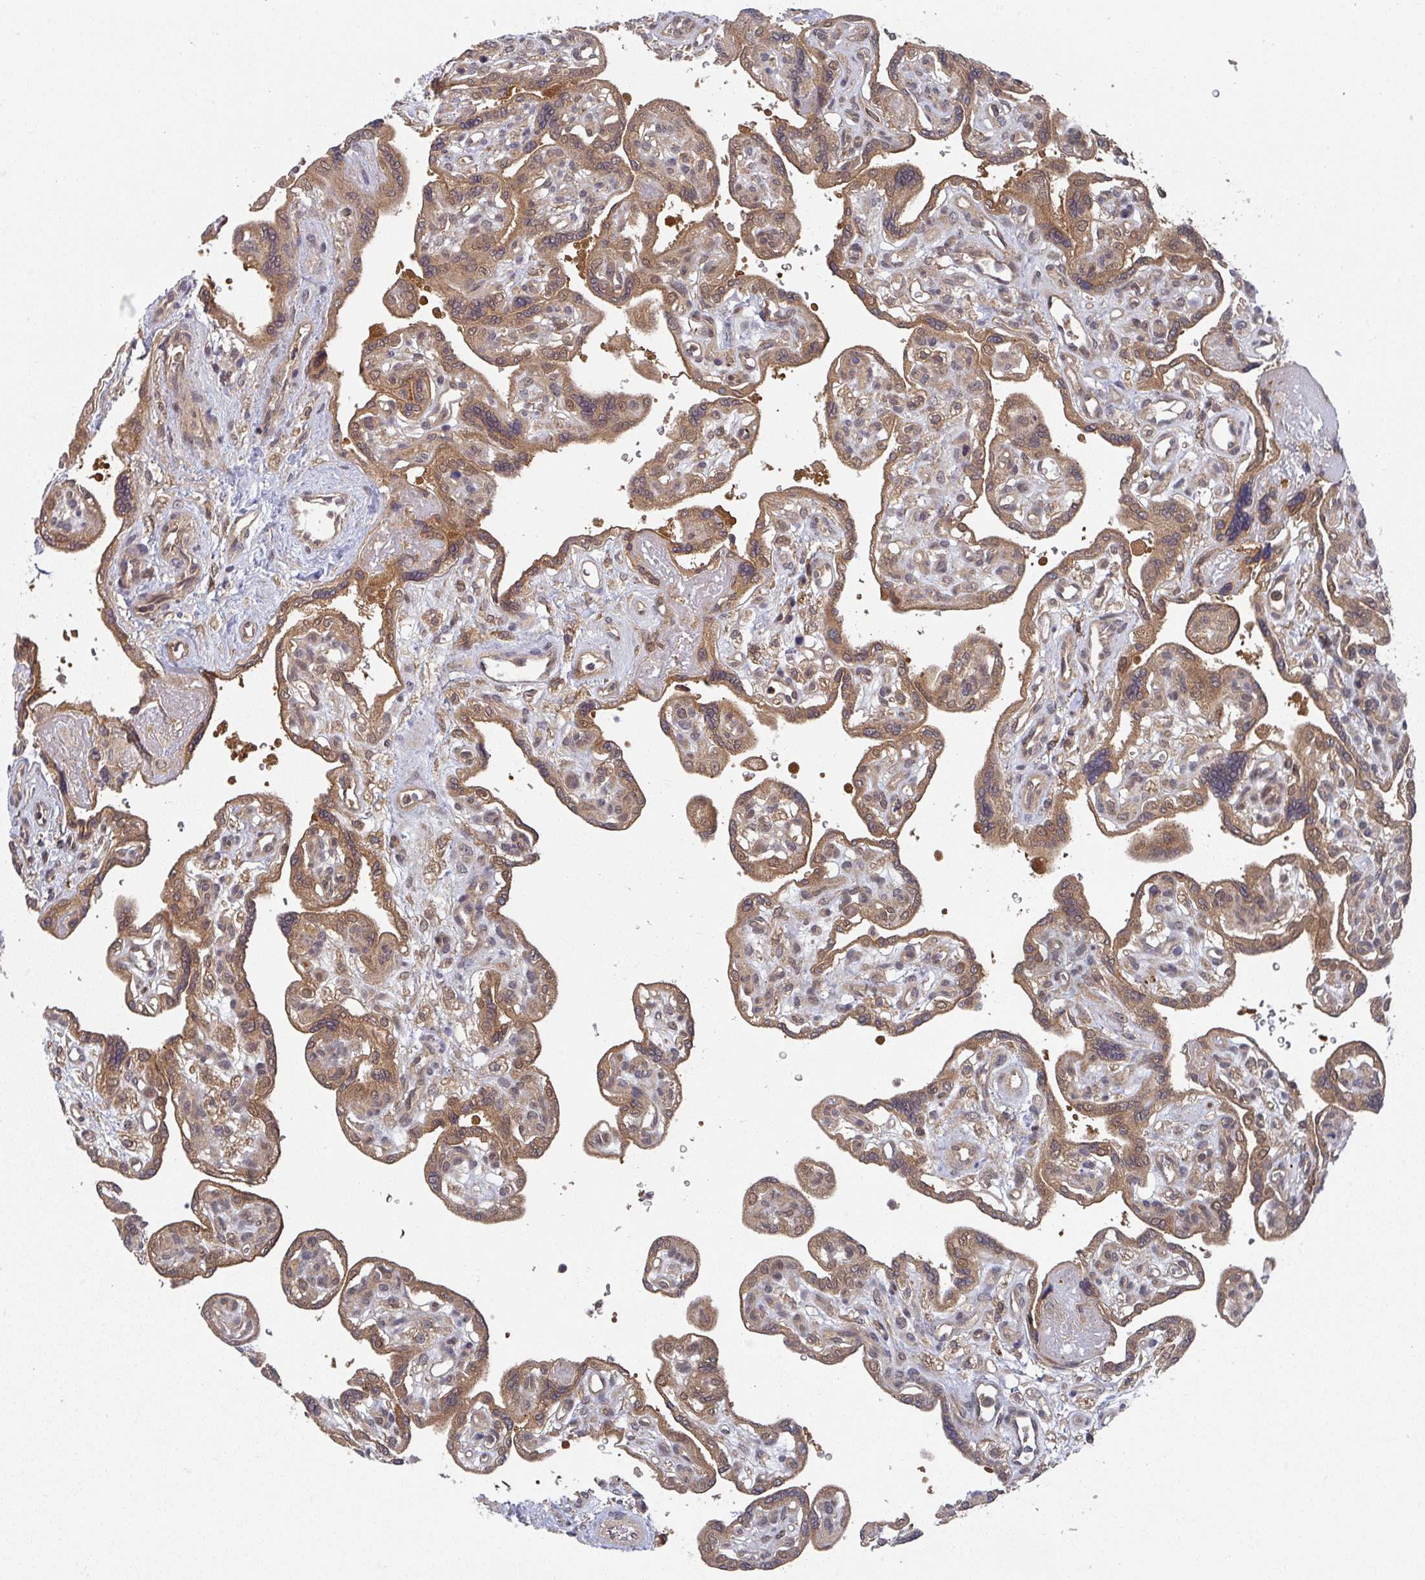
{"staining": {"intensity": "moderate", "quantity": "25%-75%", "location": "cytoplasmic/membranous,nuclear"}, "tissue": "placenta", "cell_type": "Trophoblastic cells", "image_type": "normal", "snomed": [{"axis": "morphology", "description": "Normal tissue, NOS"}, {"axis": "topography", "description": "Placenta"}], "caption": "Immunohistochemistry of benign placenta reveals medium levels of moderate cytoplasmic/membranous,nuclear positivity in approximately 25%-75% of trophoblastic cells. (DAB (3,3'-diaminobenzidine) IHC, brown staining for protein, blue staining for nuclei).", "gene": "GOLGA7B", "patient": {"sex": "female", "age": 39}}